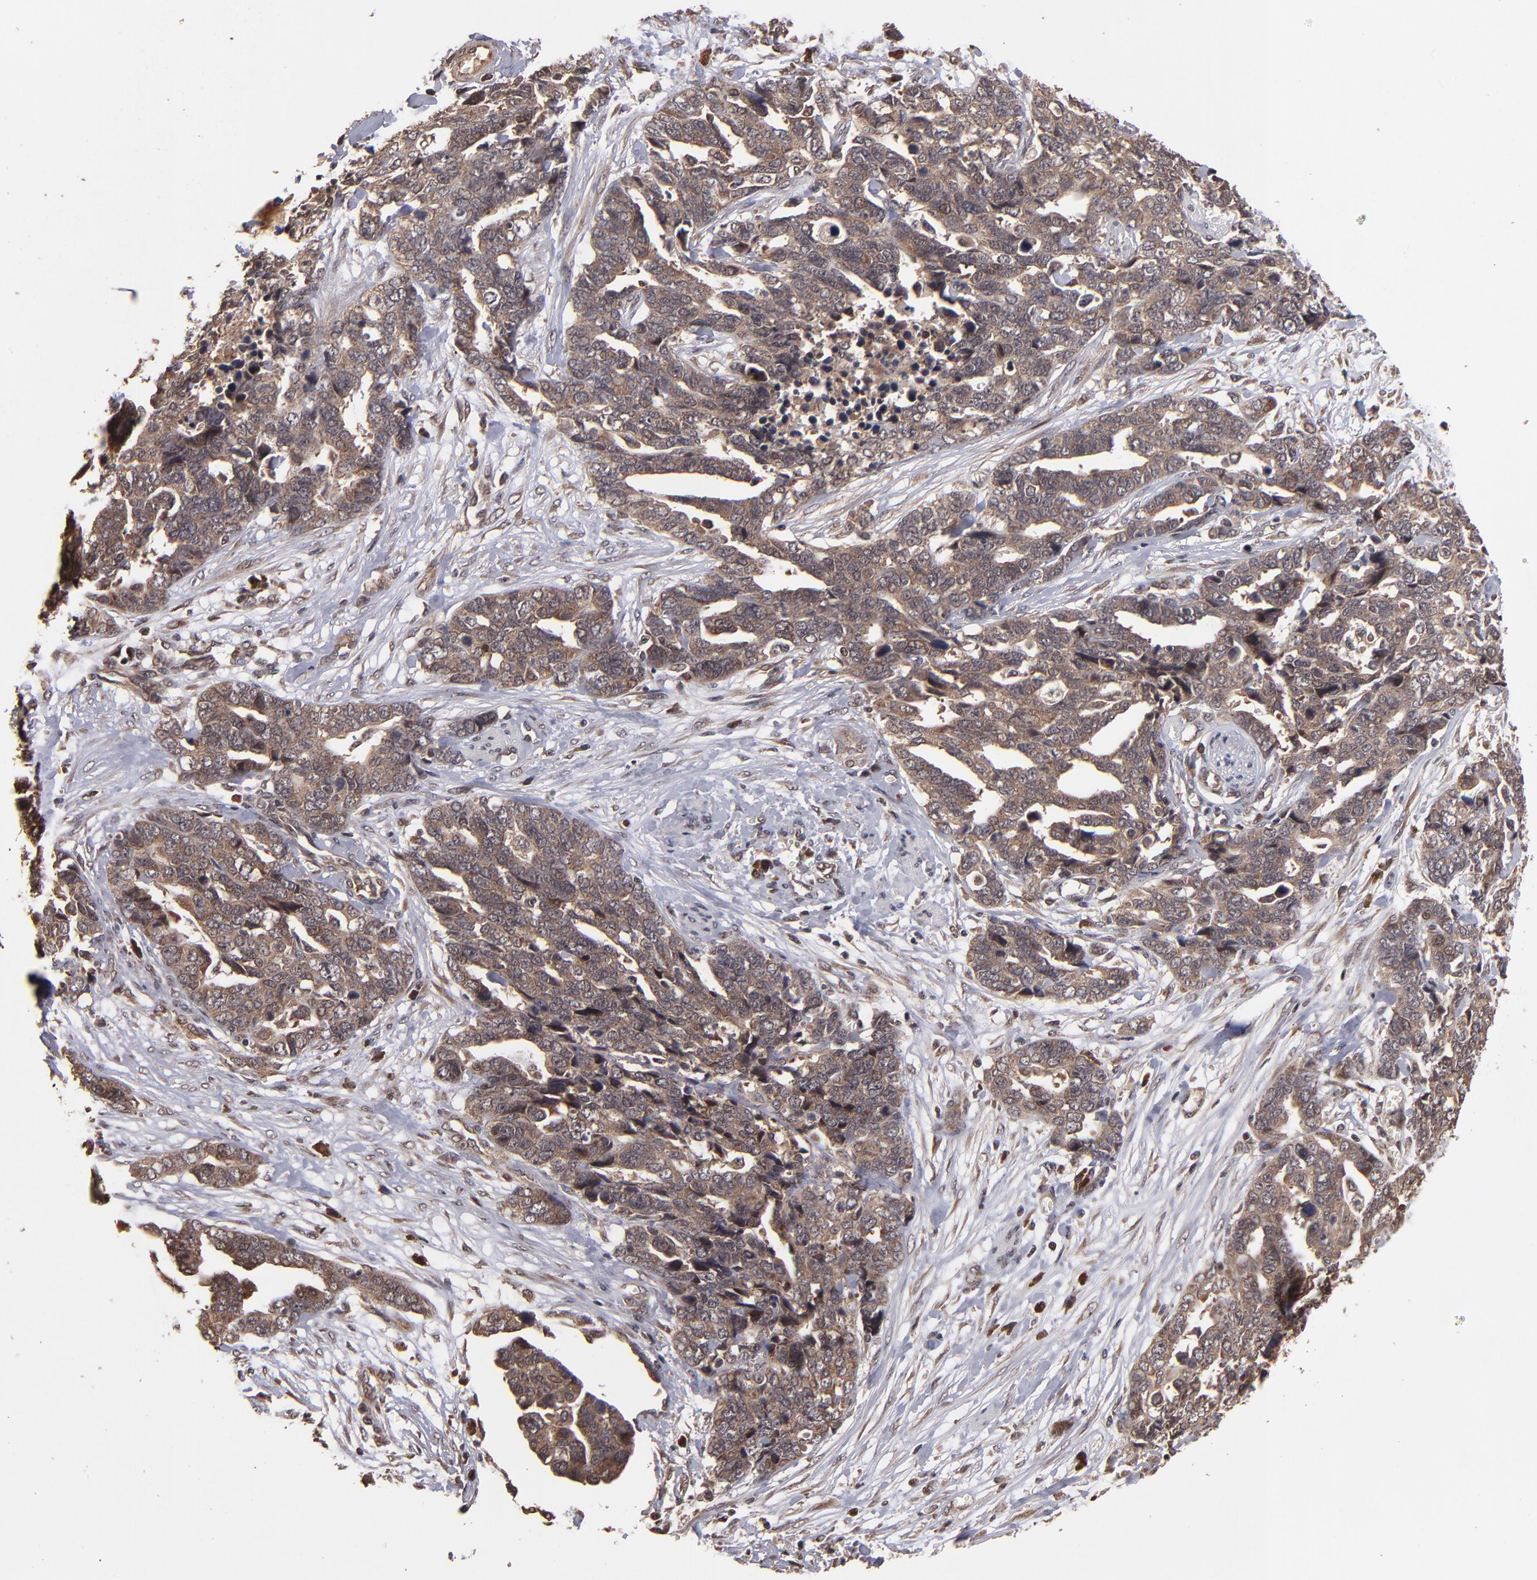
{"staining": {"intensity": "moderate", "quantity": ">75%", "location": "cytoplasmic/membranous"}, "tissue": "ovarian cancer", "cell_type": "Tumor cells", "image_type": "cancer", "snomed": [{"axis": "morphology", "description": "Normal tissue, NOS"}, {"axis": "morphology", "description": "Cystadenocarcinoma, serous, NOS"}, {"axis": "topography", "description": "Fallopian tube"}, {"axis": "topography", "description": "Ovary"}], "caption": "A brown stain shows moderate cytoplasmic/membranous positivity of a protein in human ovarian cancer (serous cystadenocarcinoma) tumor cells.", "gene": "NFE2L2", "patient": {"sex": "female", "age": 56}}